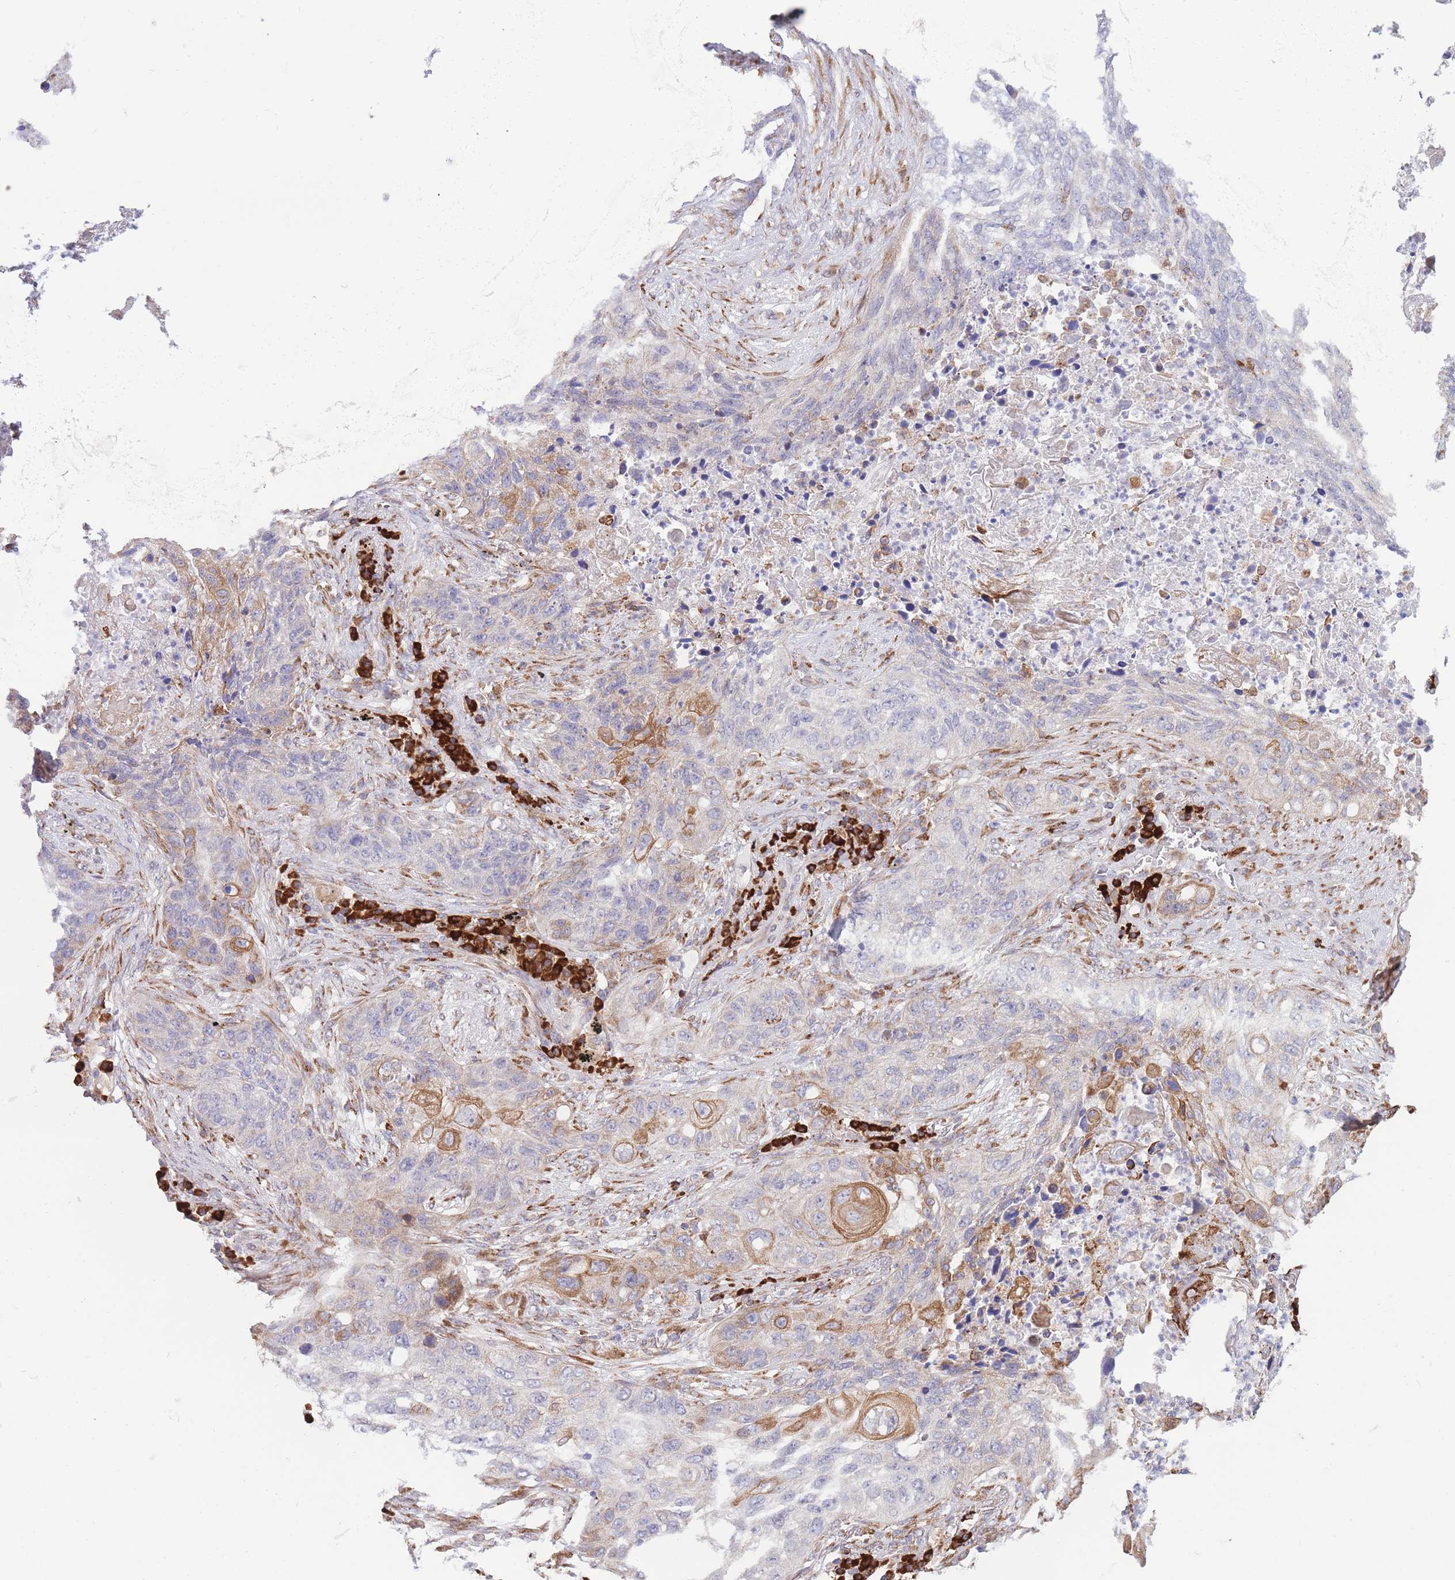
{"staining": {"intensity": "moderate", "quantity": "25%-75%", "location": "cytoplasmic/membranous"}, "tissue": "lung cancer", "cell_type": "Tumor cells", "image_type": "cancer", "snomed": [{"axis": "morphology", "description": "Squamous cell carcinoma, NOS"}, {"axis": "topography", "description": "Lung"}], "caption": "Approximately 25%-75% of tumor cells in squamous cell carcinoma (lung) reveal moderate cytoplasmic/membranous protein staining as visualized by brown immunohistochemical staining.", "gene": "MYDGF", "patient": {"sex": "female", "age": 63}}